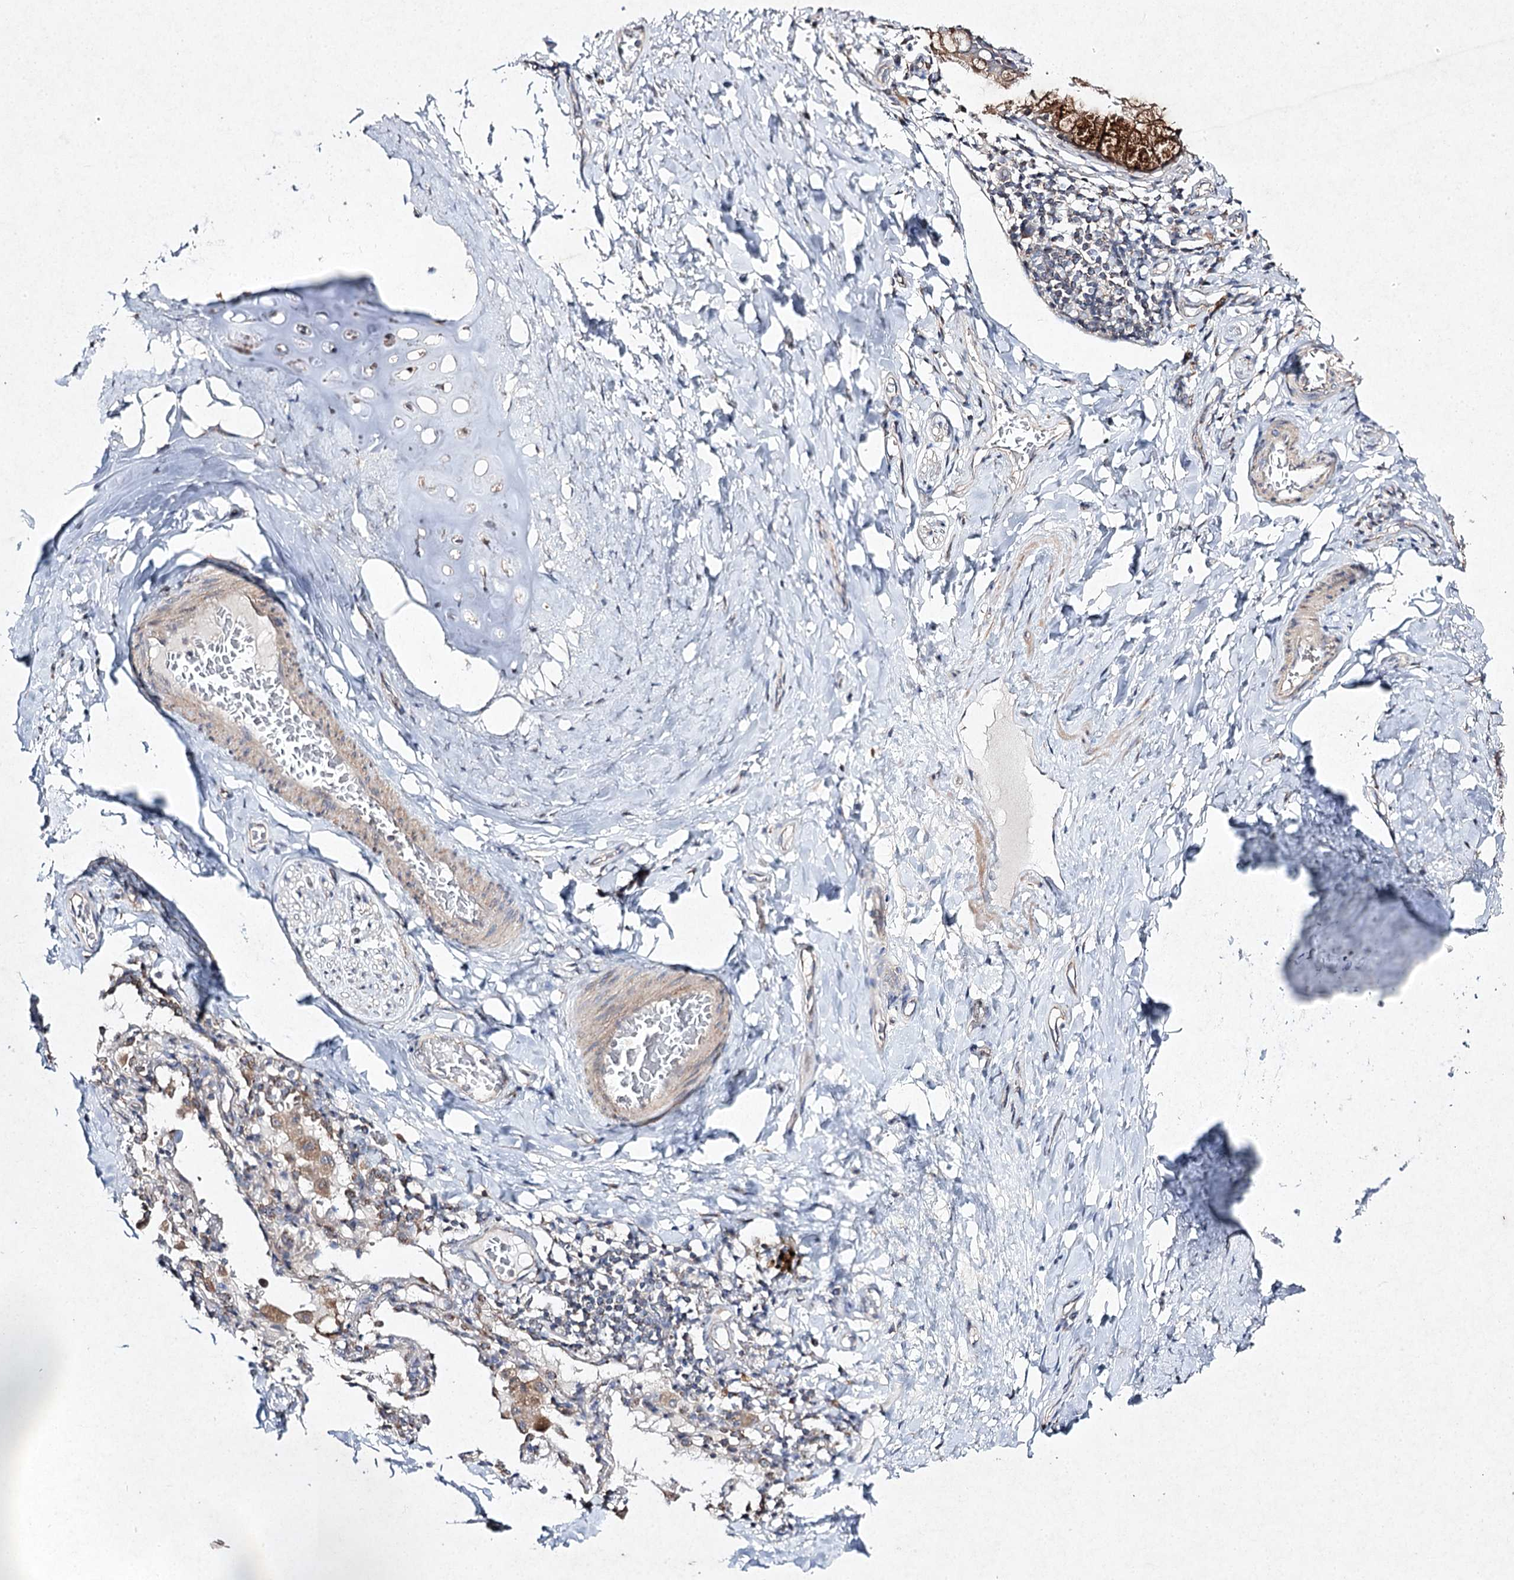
{"staining": {"intensity": "strong", "quantity": ">75%", "location": "cytoplasmic/membranous"}, "tissue": "bronchus", "cell_type": "Respiratory epithelial cells", "image_type": "normal", "snomed": [{"axis": "morphology", "description": "Normal tissue, NOS"}, {"axis": "topography", "description": "Cartilage tissue"}, {"axis": "topography", "description": "Bronchus"}], "caption": "Brown immunohistochemical staining in unremarkable human bronchus exhibits strong cytoplasmic/membranous staining in about >75% of respiratory epithelial cells.", "gene": "FANCL", "patient": {"sex": "female", "age": 36}}